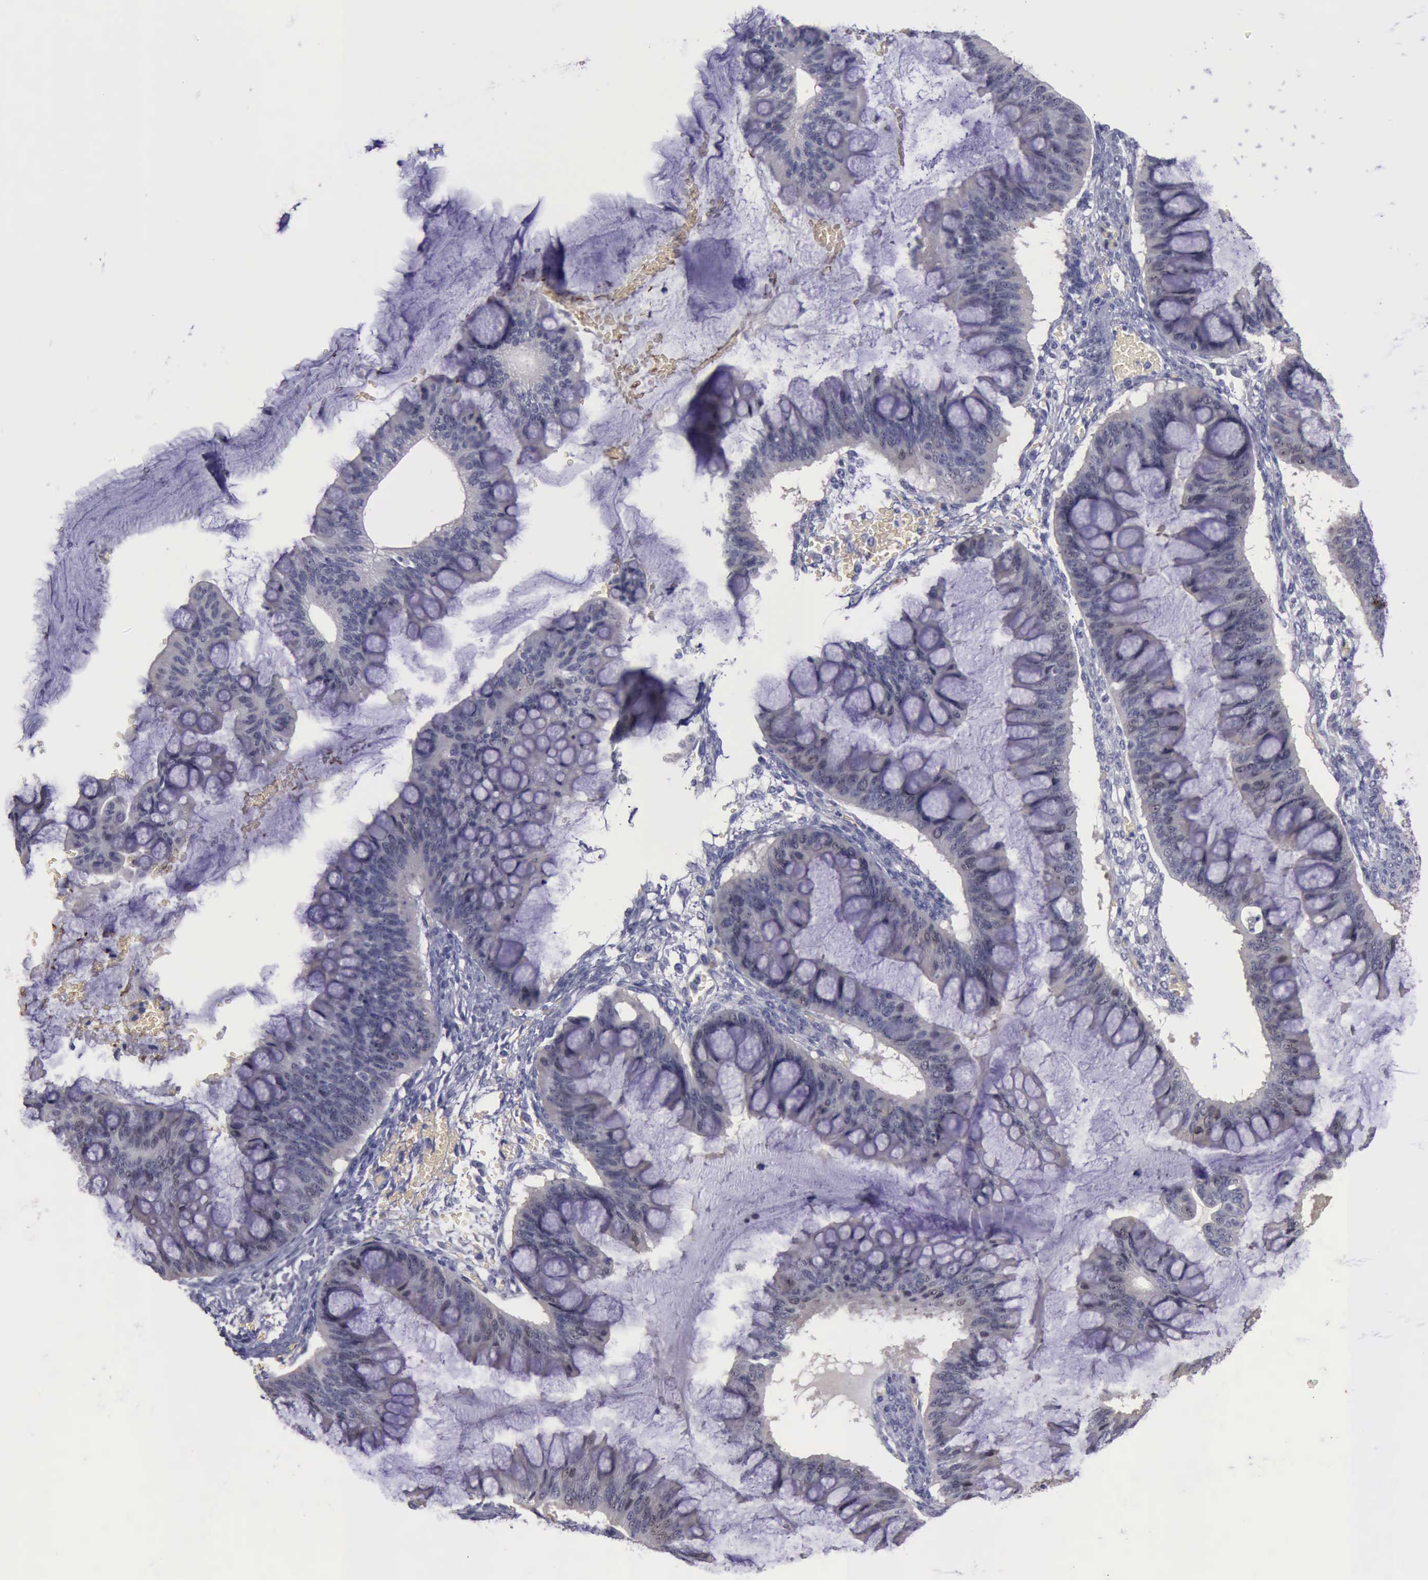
{"staining": {"intensity": "negative", "quantity": "none", "location": "none"}, "tissue": "ovarian cancer", "cell_type": "Tumor cells", "image_type": "cancer", "snomed": [{"axis": "morphology", "description": "Cystadenocarcinoma, mucinous, NOS"}, {"axis": "topography", "description": "Ovary"}], "caption": "Tumor cells show no significant protein positivity in ovarian mucinous cystadenocarcinoma. Brightfield microscopy of immunohistochemistry (IHC) stained with DAB (brown) and hematoxylin (blue), captured at high magnification.", "gene": "CEP128", "patient": {"sex": "female", "age": 73}}